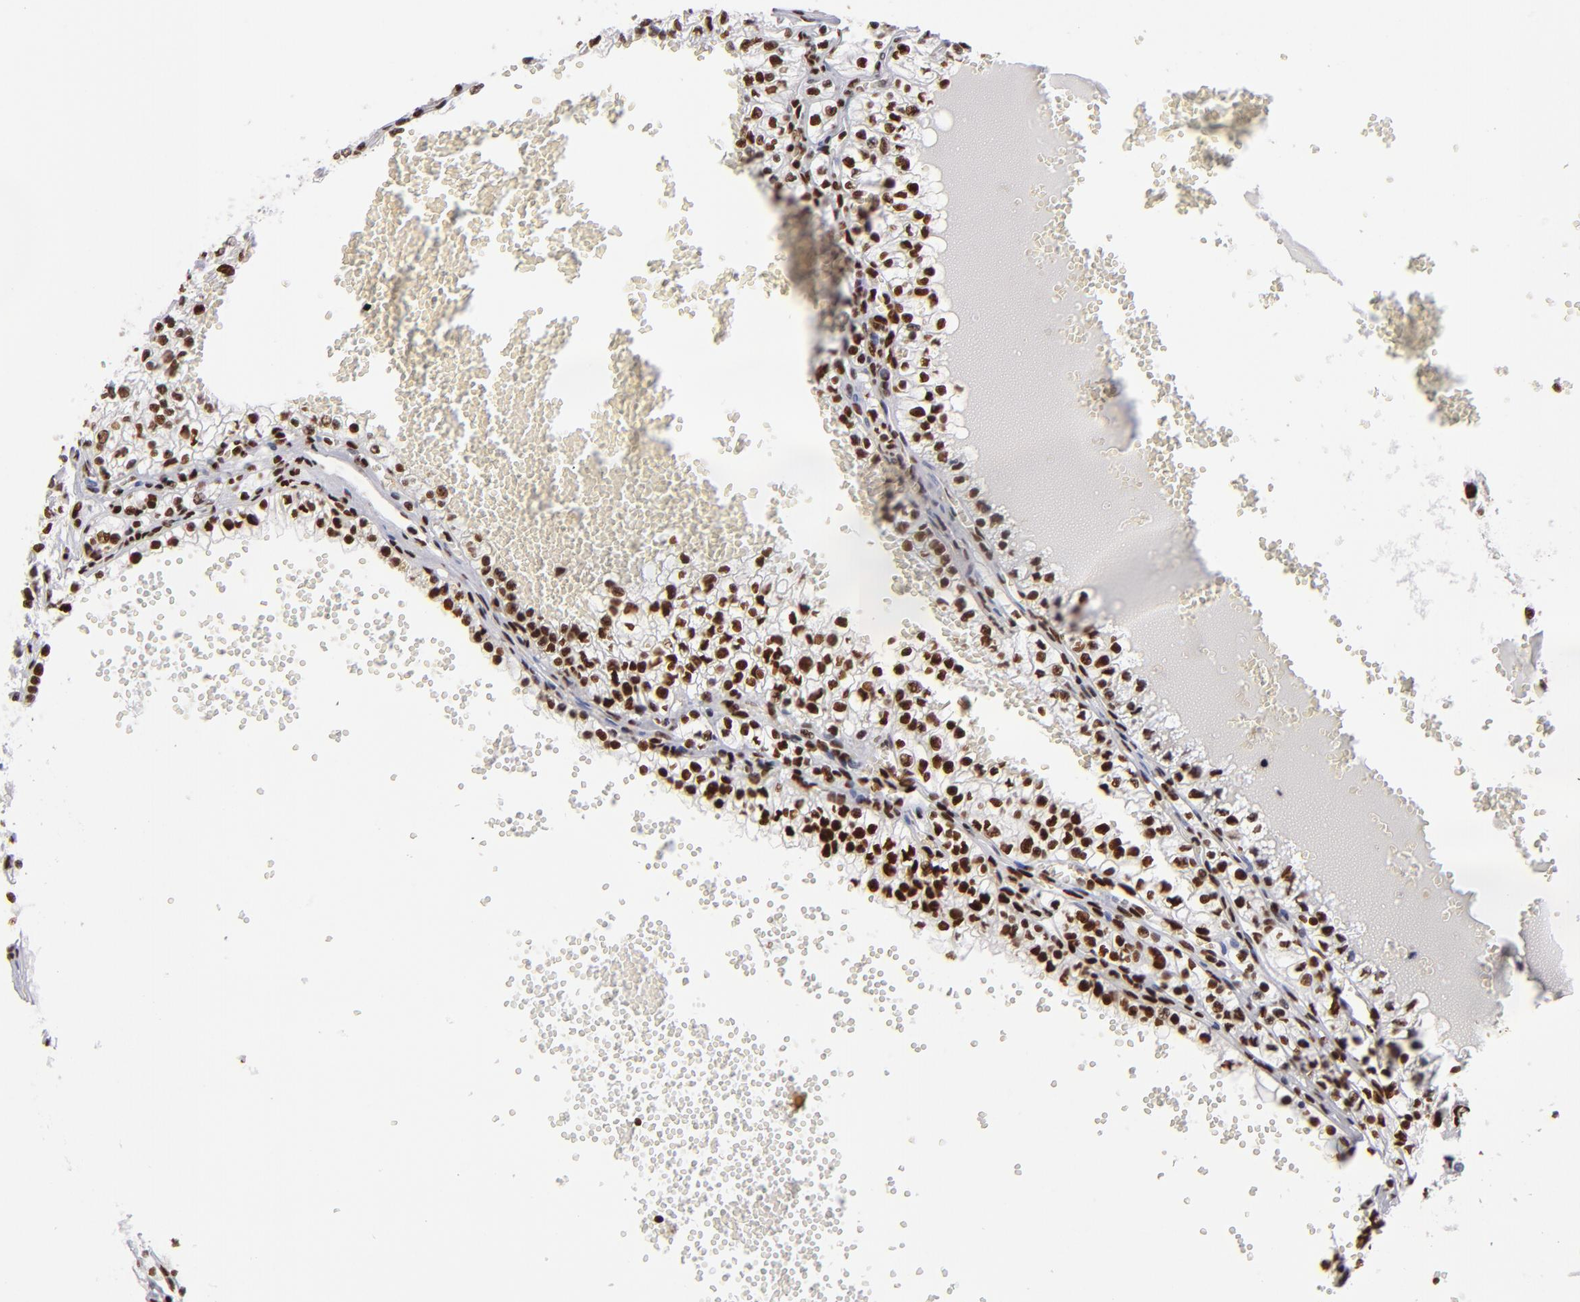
{"staining": {"intensity": "strong", "quantity": ">75%", "location": "nuclear"}, "tissue": "renal cancer", "cell_type": "Tumor cells", "image_type": "cancer", "snomed": [{"axis": "morphology", "description": "Adenocarcinoma, NOS"}, {"axis": "topography", "description": "Kidney"}], "caption": "Immunohistochemical staining of renal cancer (adenocarcinoma) demonstrates strong nuclear protein expression in about >75% of tumor cells. The staining was performed using DAB (3,3'-diaminobenzidine) to visualize the protein expression in brown, while the nuclei were stained in blue with hematoxylin (Magnification: 20x).", "gene": "MRE11", "patient": {"sex": "male", "age": 61}}